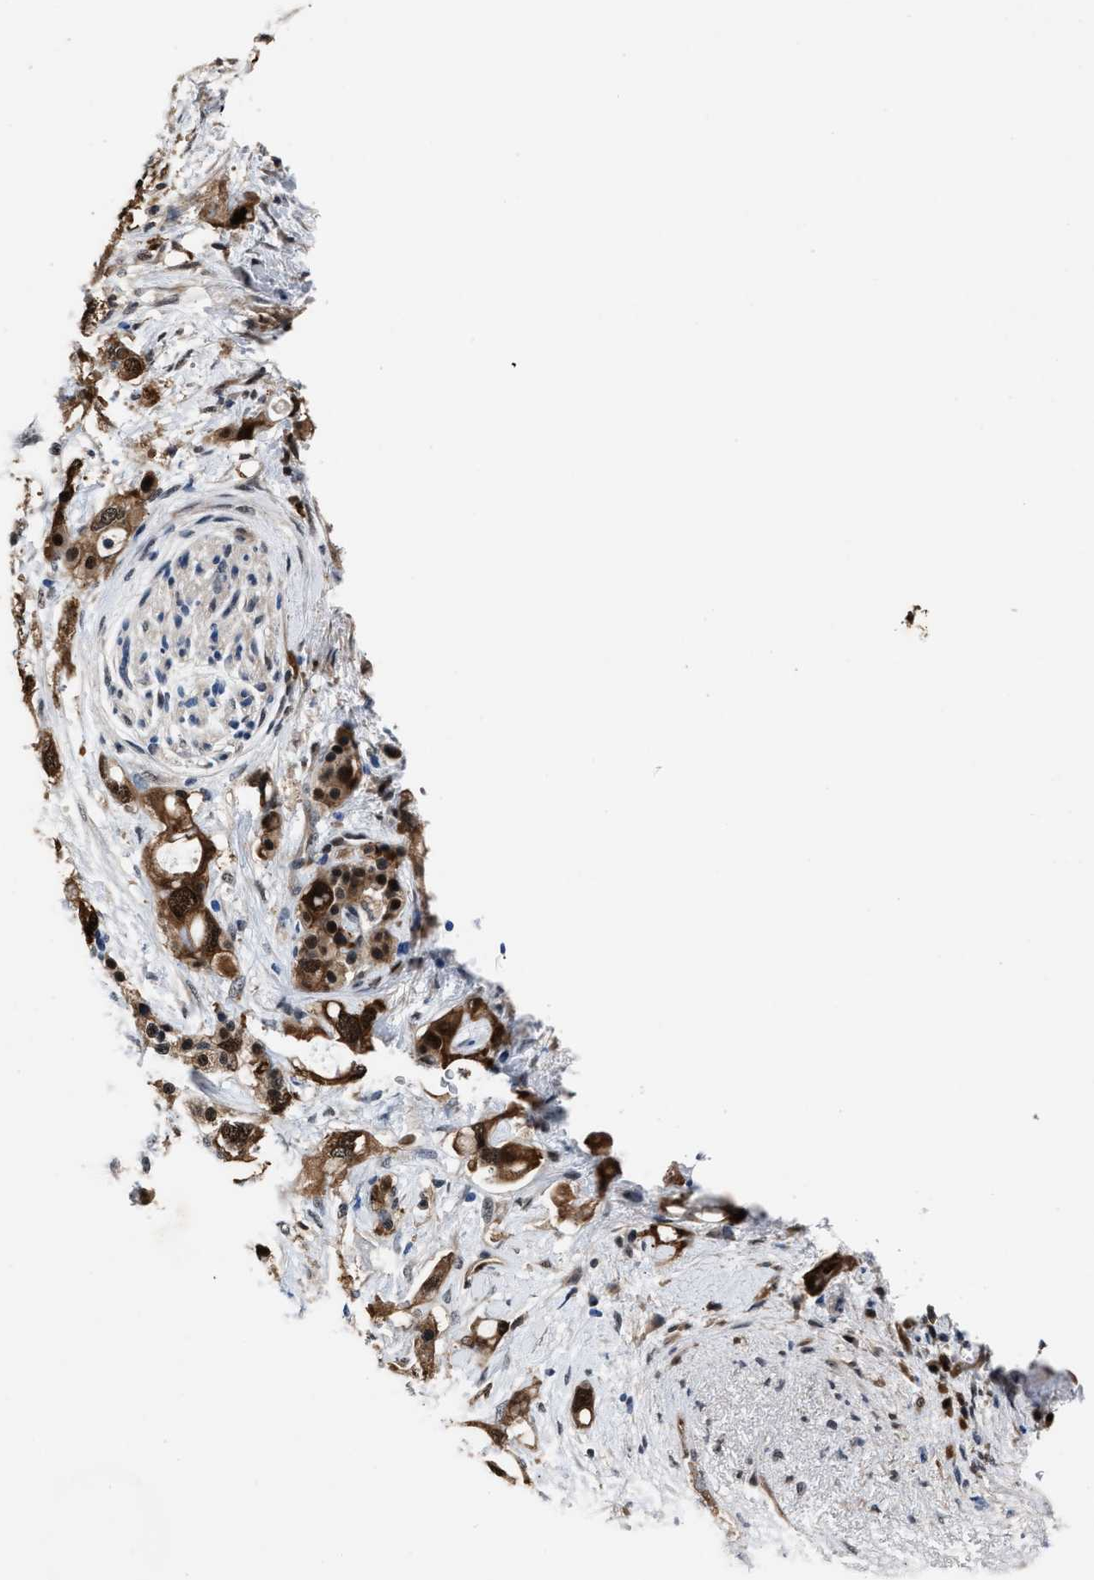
{"staining": {"intensity": "strong", "quantity": "25%-75%", "location": "cytoplasmic/membranous,nuclear"}, "tissue": "pancreatic cancer", "cell_type": "Tumor cells", "image_type": "cancer", "snomed": [{"axis": "morphology", "description": "Adenocarcinoma, NOS"}, {"axis": "topography", "description": "Pancreas"}], "caption": "DAB (3,3'-diaminobenzidine) immunohistochemical staining of human pancreatic cancer shows strong cytoplasmic/membranous and nuclear protein expression in approximately 25%-75% of tumor cells. The protein of interest is shown in brown color, while the nuclei are stained blue.", "gene": "PPA1", "patient": {"sex": "female", "age": 56}}